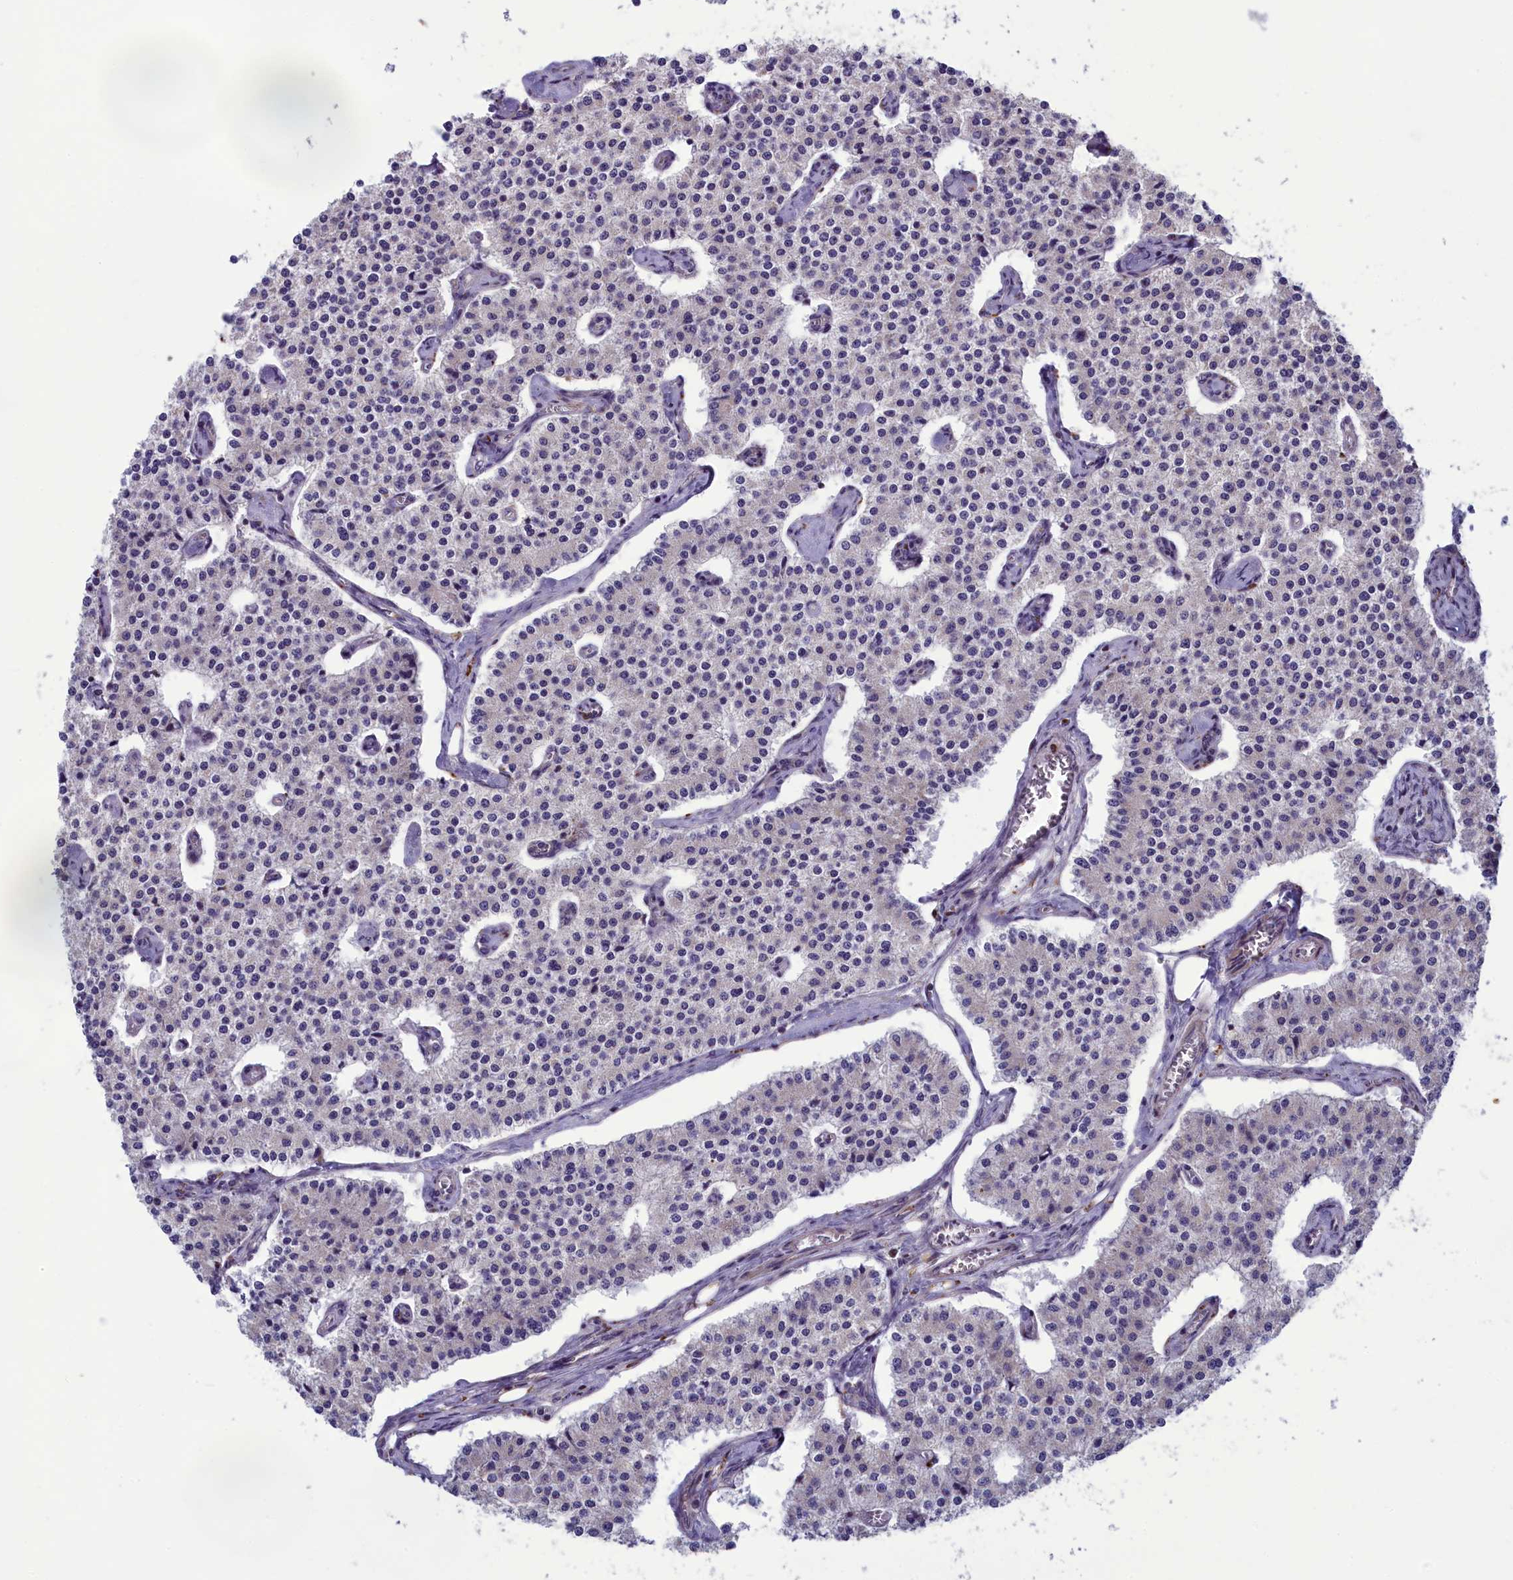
{"staining": {"intensity": "negative", "quantity": "none", "location": "none"}, "tissue": "carcinoid", "cell_type": "Tumor cells", "image_type": "cancer", "snomed": [{"axis": "morphology", "description": "Carcinoid, malignant, NOS"}, {"axis": "topography", "description": "Colon"}], "caption": "High power microscopy image of an immunohistochemistry image of carcinoid, revealing no significant positivity in tumor cells.", "gene": "BLTP2", "patient": {"sex": "female", "age": 52}}